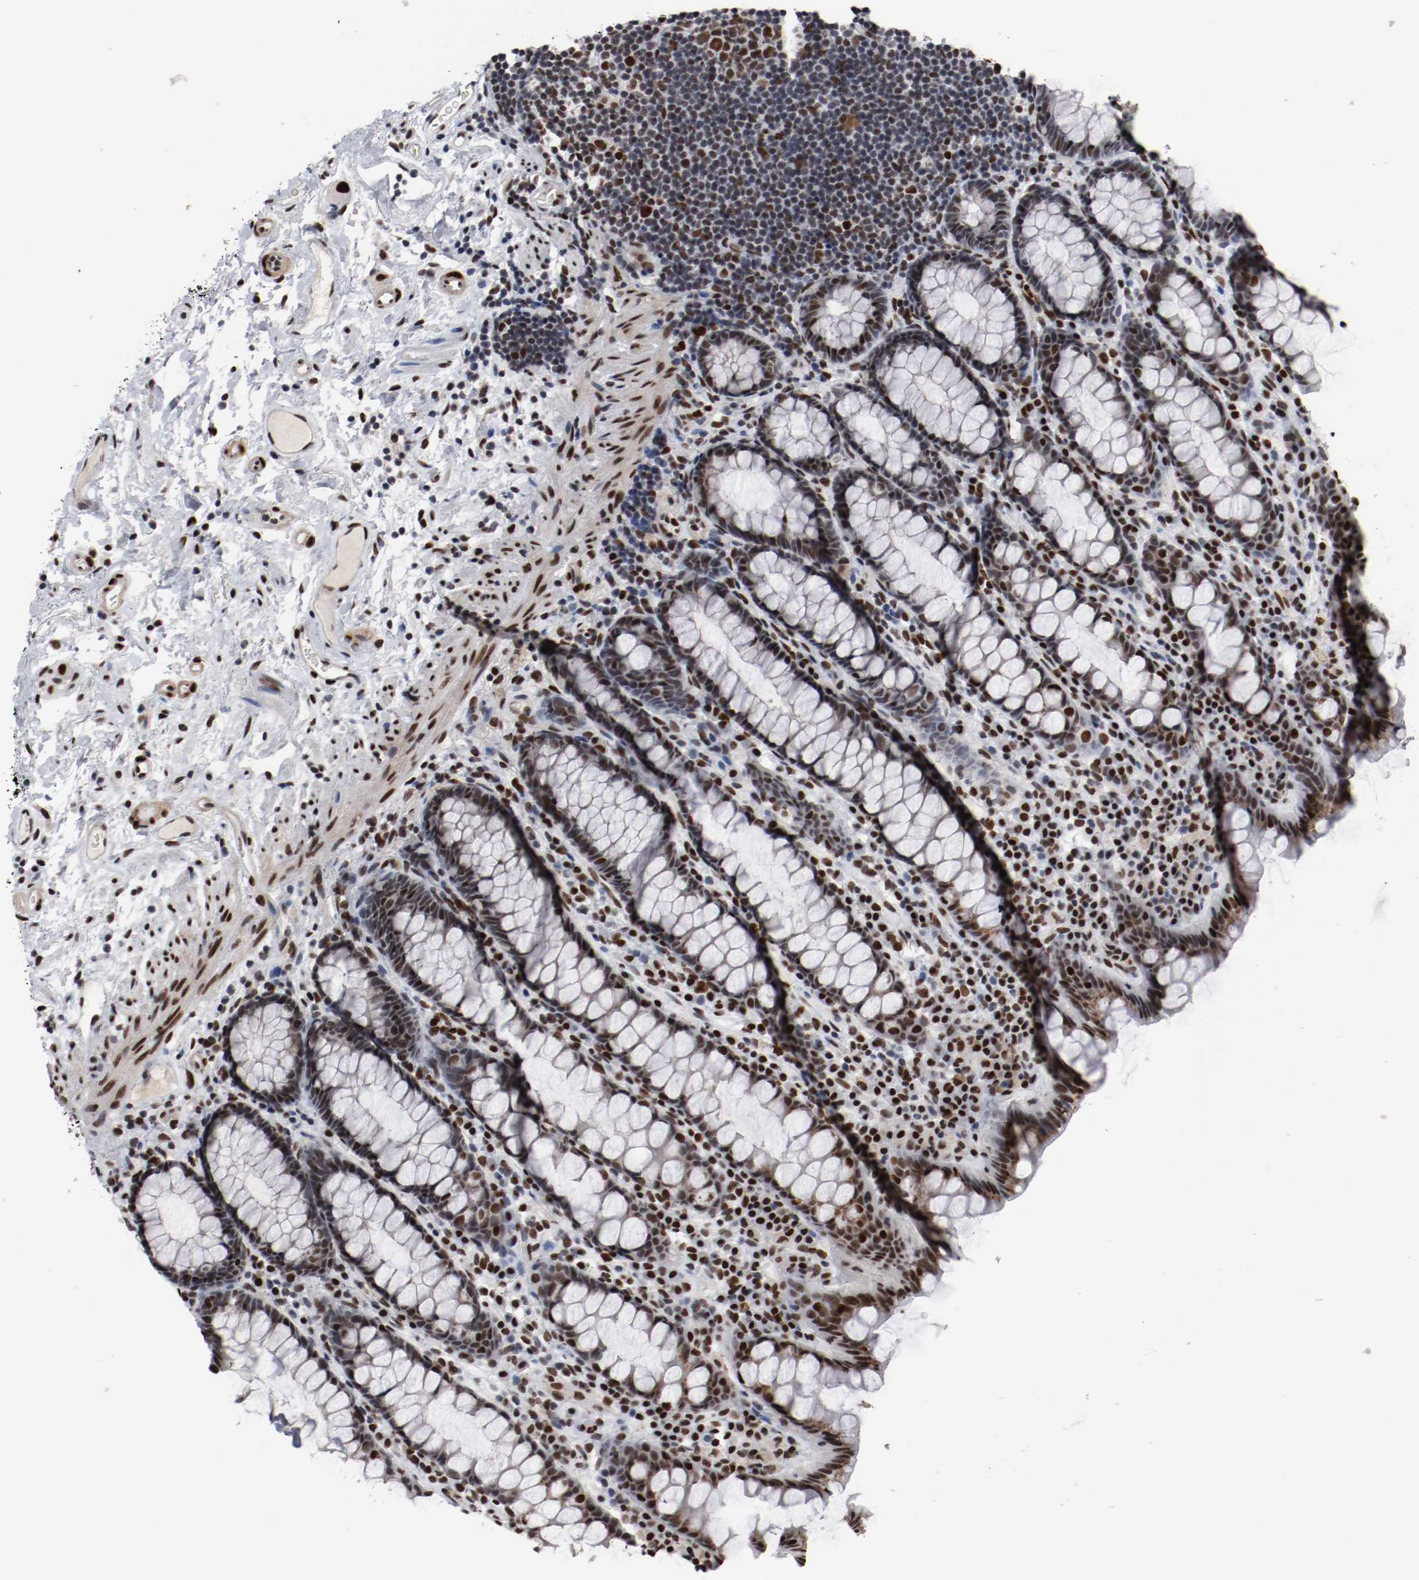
{"staining": {"intensity": "strong", "quantity": "25%-75%", "location": "nuclear"}, "tissue": "rectum", "cell_type": "Glandular cells", "image_type": "normal", "snomed": [{"axis": "morphology", "description": "Normal tissue, NOS"}, {"axis": "topography", "description": "Rectum"}], "caption": "Protein expression analysis of unremarkable rectum displays strong nuclear staining in approximately 25%-75% of glandular cells. (DAB IHC, brown staining for protein, blue staining for nuclei).", "gene": "MEF2D", "patient": {"sex": "male", "age": 92}}